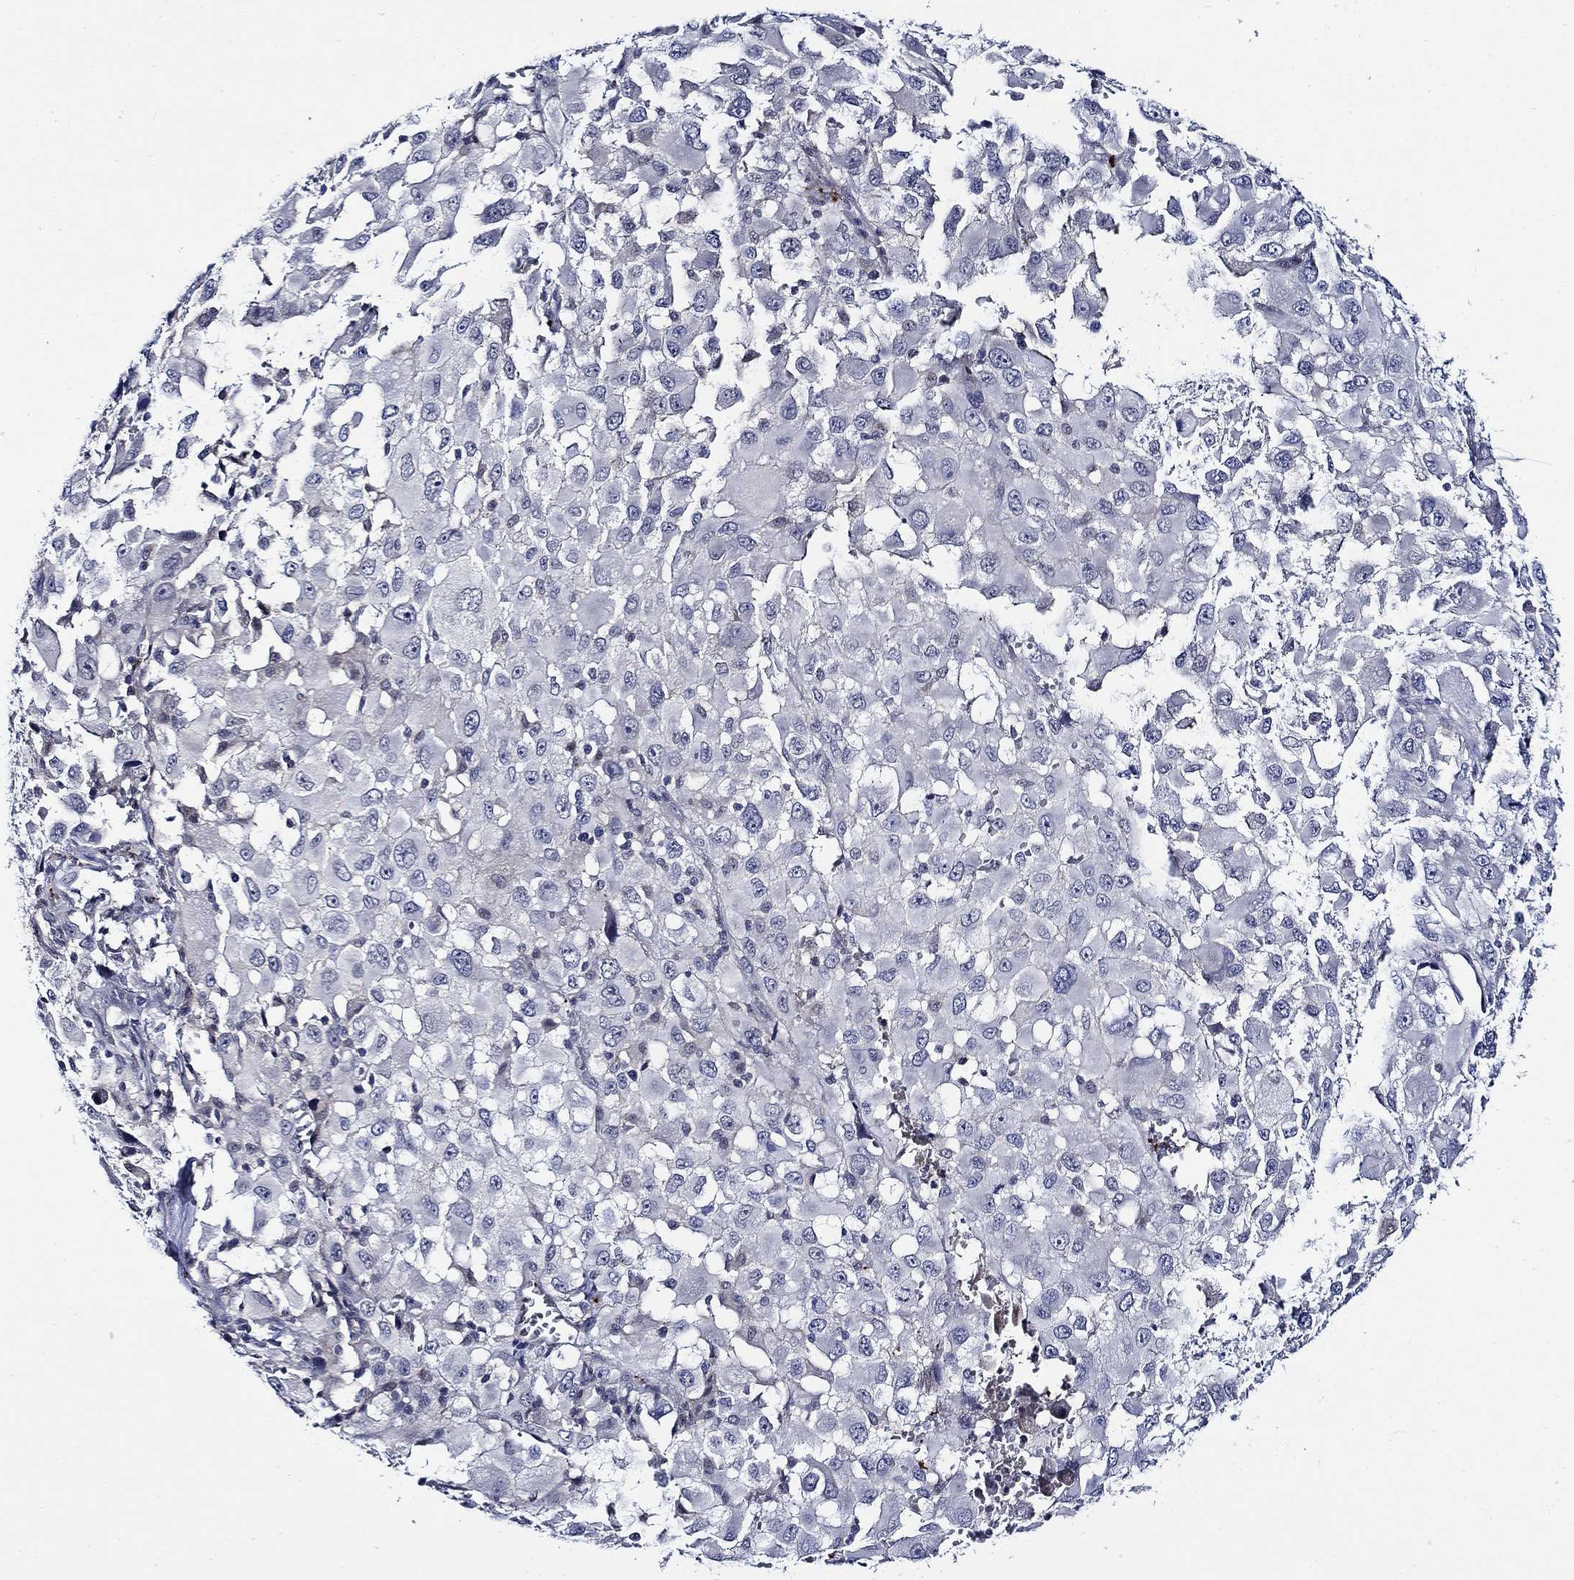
{"staining": {"intensity": "negative", "quantity": "none", "location": "none"}, "tissue": "melanoma", "cell_type": "Tumor cells", "image_type": "cancer", "snomed": [{"axis": "morphology", "description": "Malignant melanoma, Metastatic site"}, {"axis": "topography", "description": "Lymph node"}], "caption": "This is an immunohistochemistry micrograph of human malignant melanoma (metastatic site). There is no staining in tumor cells.", "gene": "ALOX12", "patient": {"sex": "male", "age": 50}}